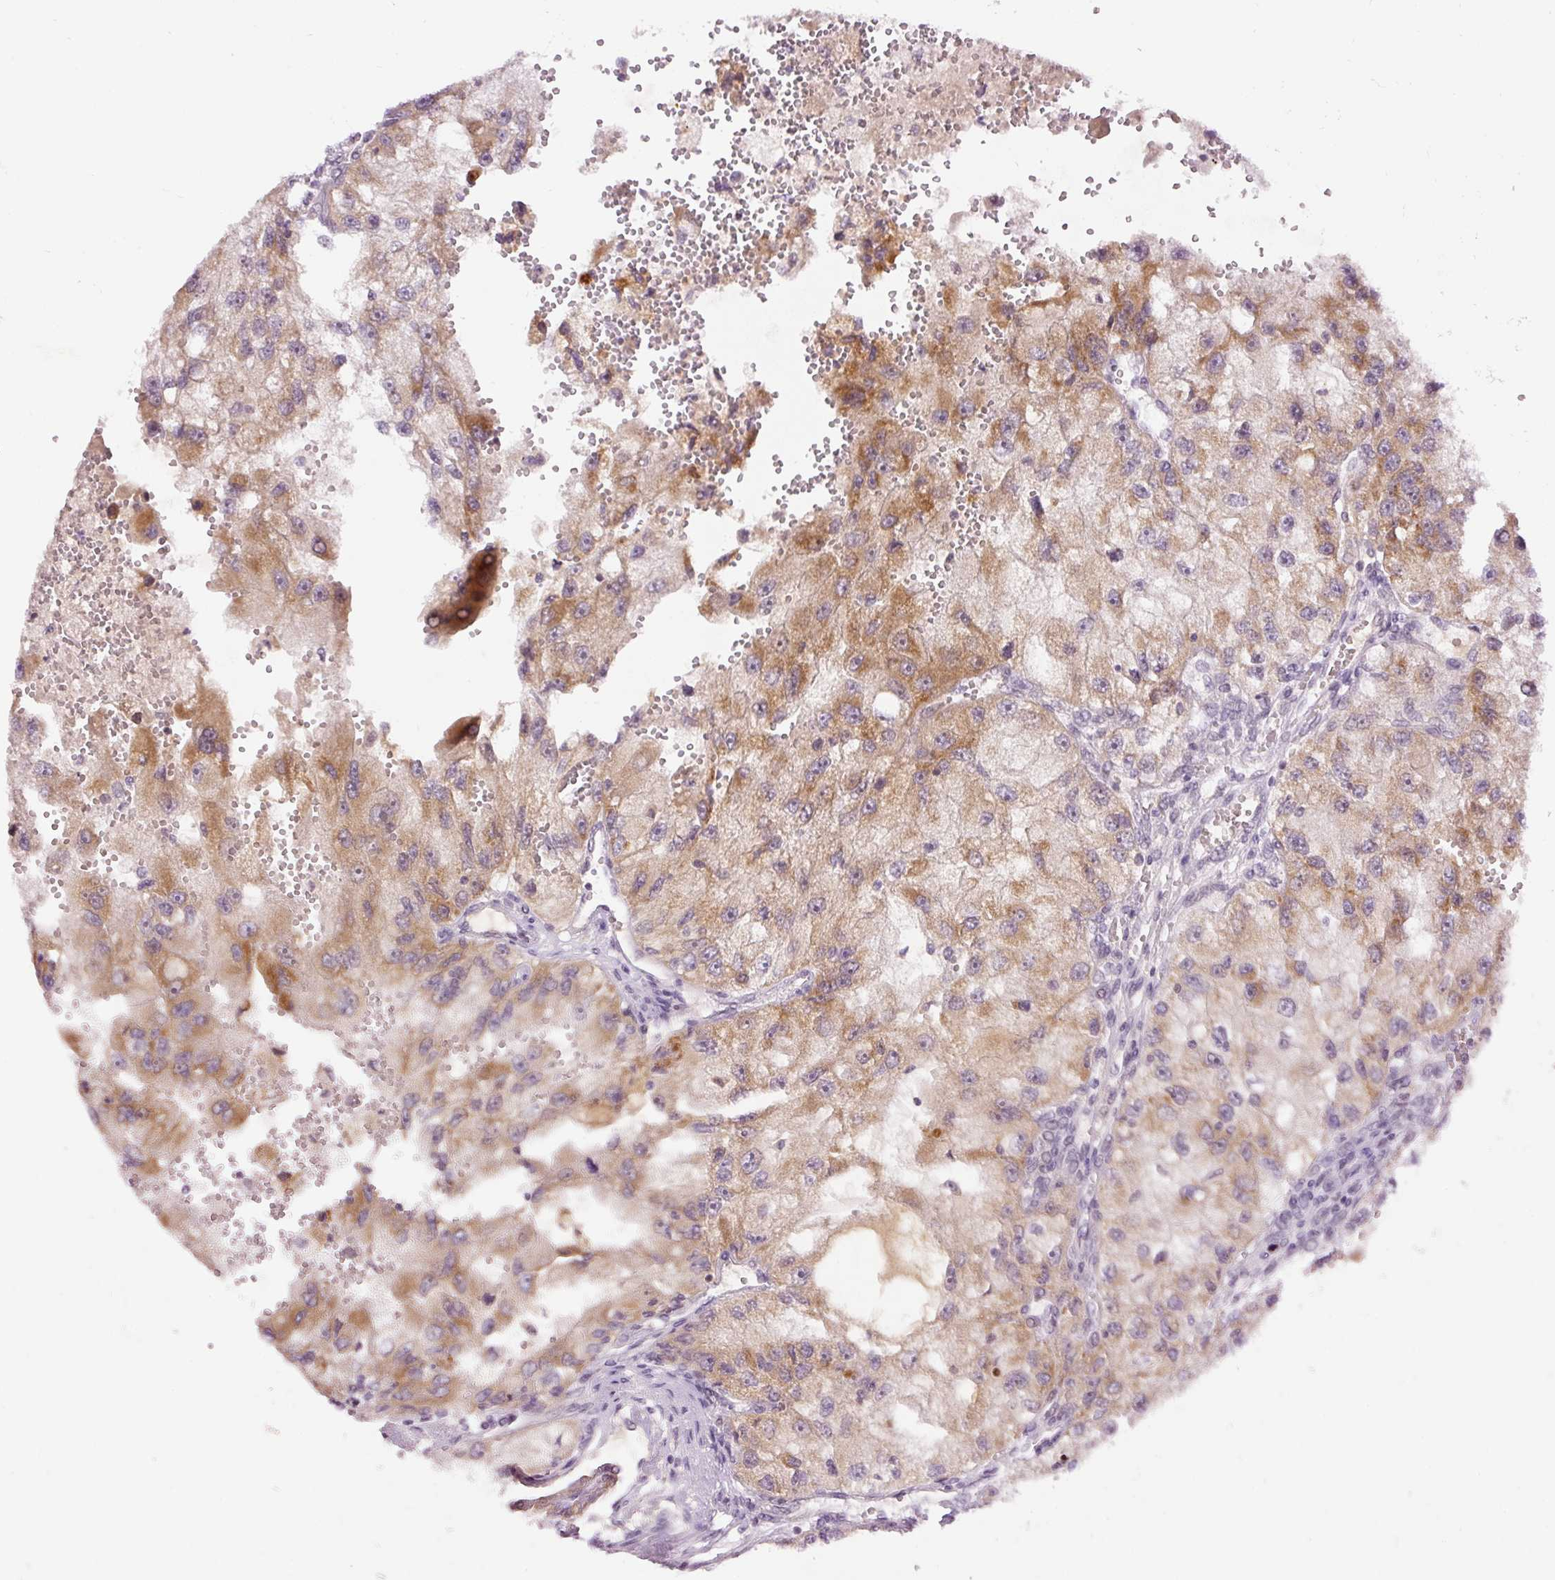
{"staining": {"intensity": "moderate", "quantity": ">75%", "location": "cytoplasmic/membranous"}, "tissue": "renal cancer", "cell_type": "Tumor cells", "image_type": "cancer", "snomed": [{"axis": "morphology", "description": "Adenocarcinoma, NOS"}, {"axis": "topography", "description": "Kidney"}], "caption": "Protein staining of adenocarcinoma (renal) tissue exhibits moderate cytoplasmic/membranous positivity in about >75% of tumor cells.", "gene": "ABHD11", "patient": {"sex": "male", "age": 63}}